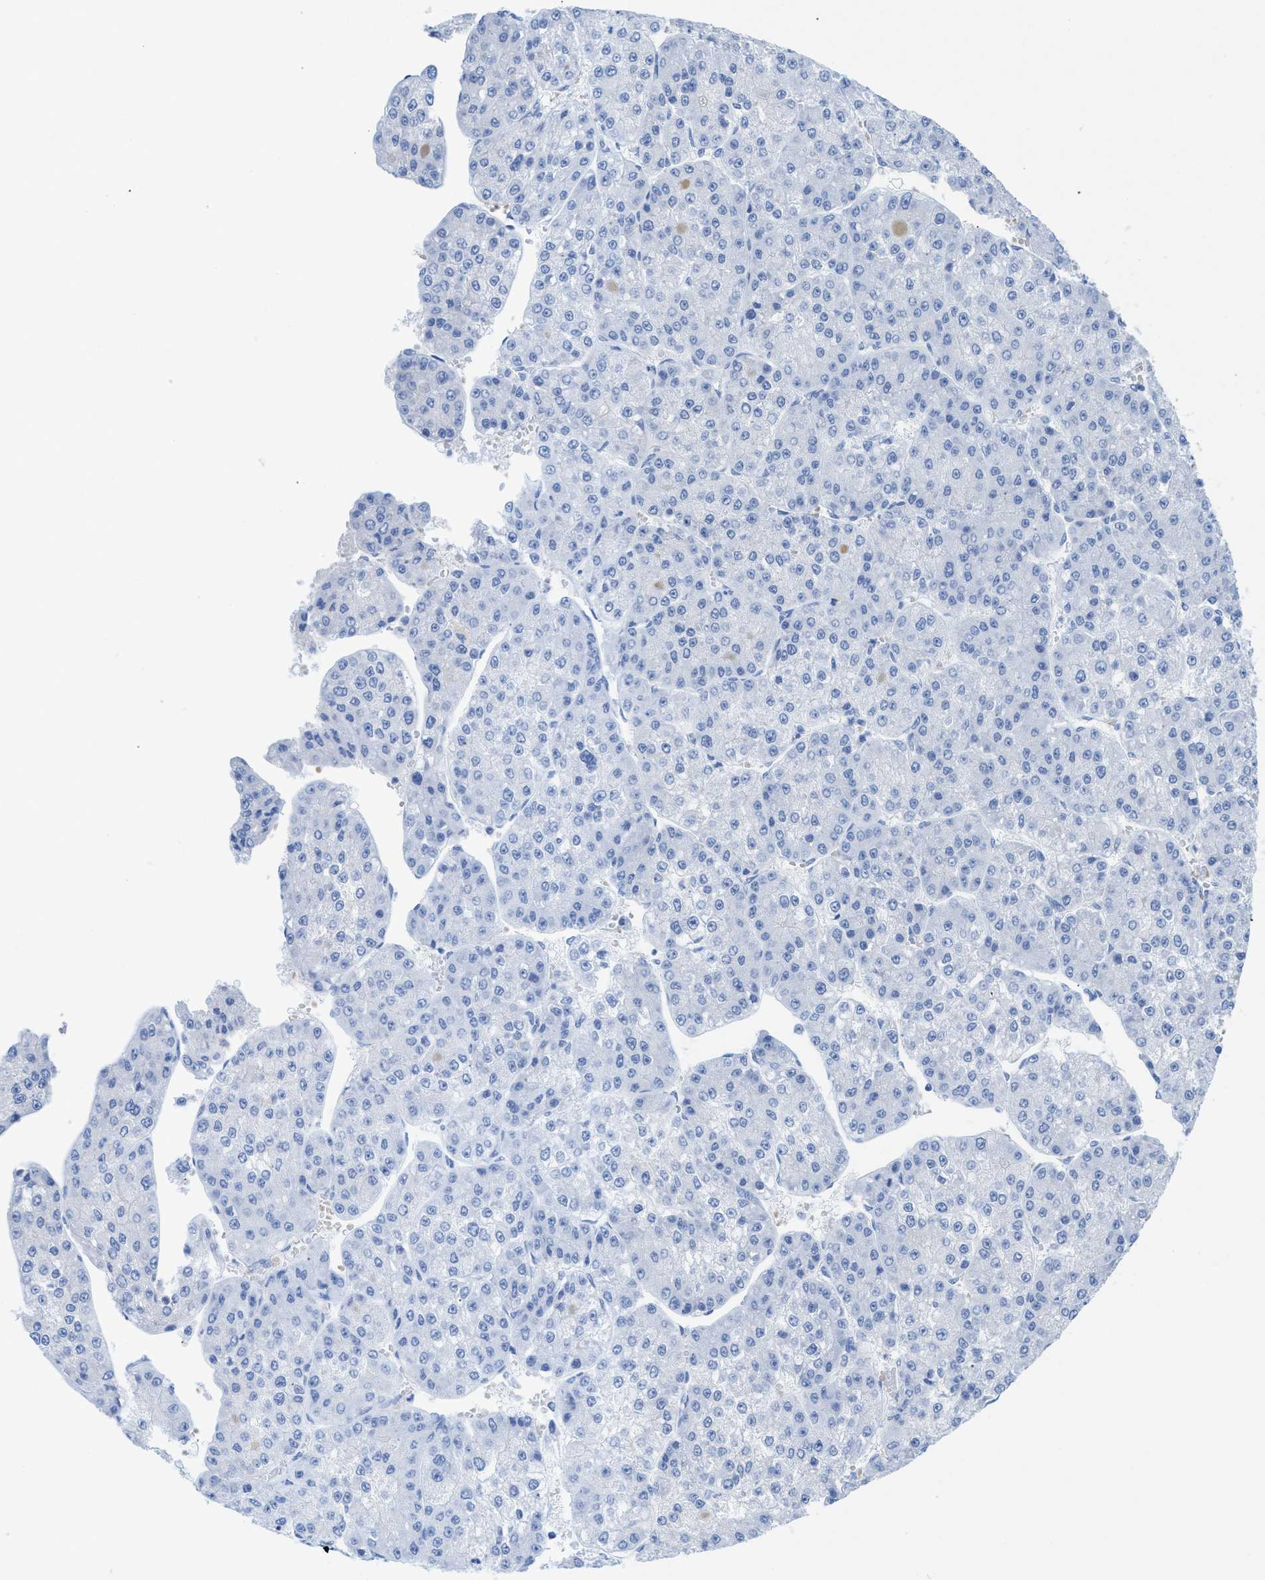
{"staining": {"intensity": "negative", "quantity": "none", "location": "none"}, "tissue": "liver cancer", "cell_type": "Tumor cells", "image_type": "cancer", "snomed": [{"axis": "morphology", "description": "Carcinoma, Hepatocellular, NOS"}, {"axis": "topography", "description": "Liver"}], "caption": "Human liver cancer (hepatocellular carcinoma) stained for a protein using immunohistochemistry reveals no expression in tumor cells.", "gene": "ANKFN1", "patient": {"sex": "female", "age": 73}}